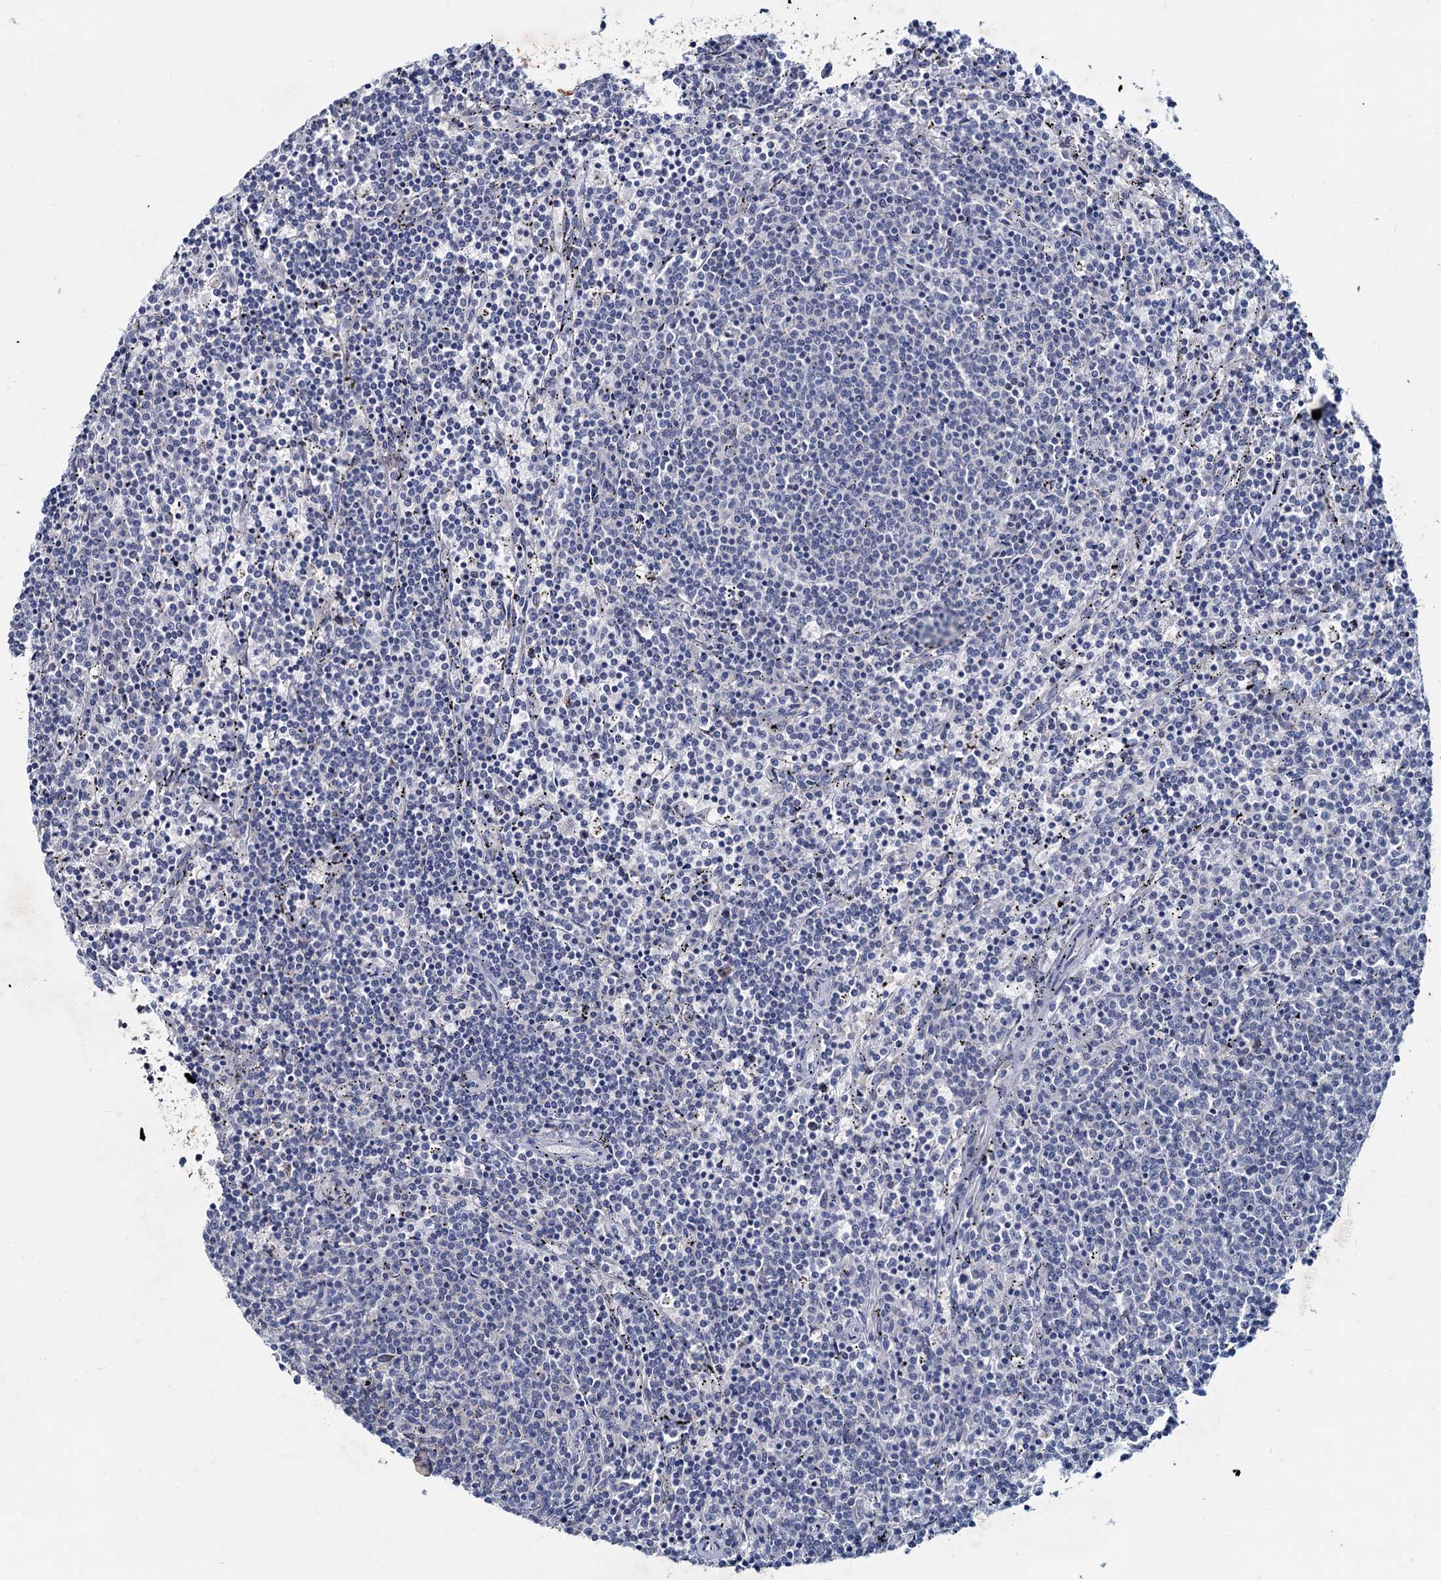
{"staining": {"intensity": "negative", "quantity": "none", "location": "none"}, "tissue": "lymphoma", "cell_type": "Tumor cells", "image_type": "cancer", "snomed": [{"axis": "morphology", "description": "Malignant lymphoma, non-Hodgkin's type, Low grade"}, {"axis": "topography", "description": "Spleen"}], "caption": "Photomicrograph shows no protein staining in tumor cells of low-grade malignant lymphoma, non-Hodgkin's type tissue.", "gene": "TMX2", "patient": {"sex": "female", "age": 50}}